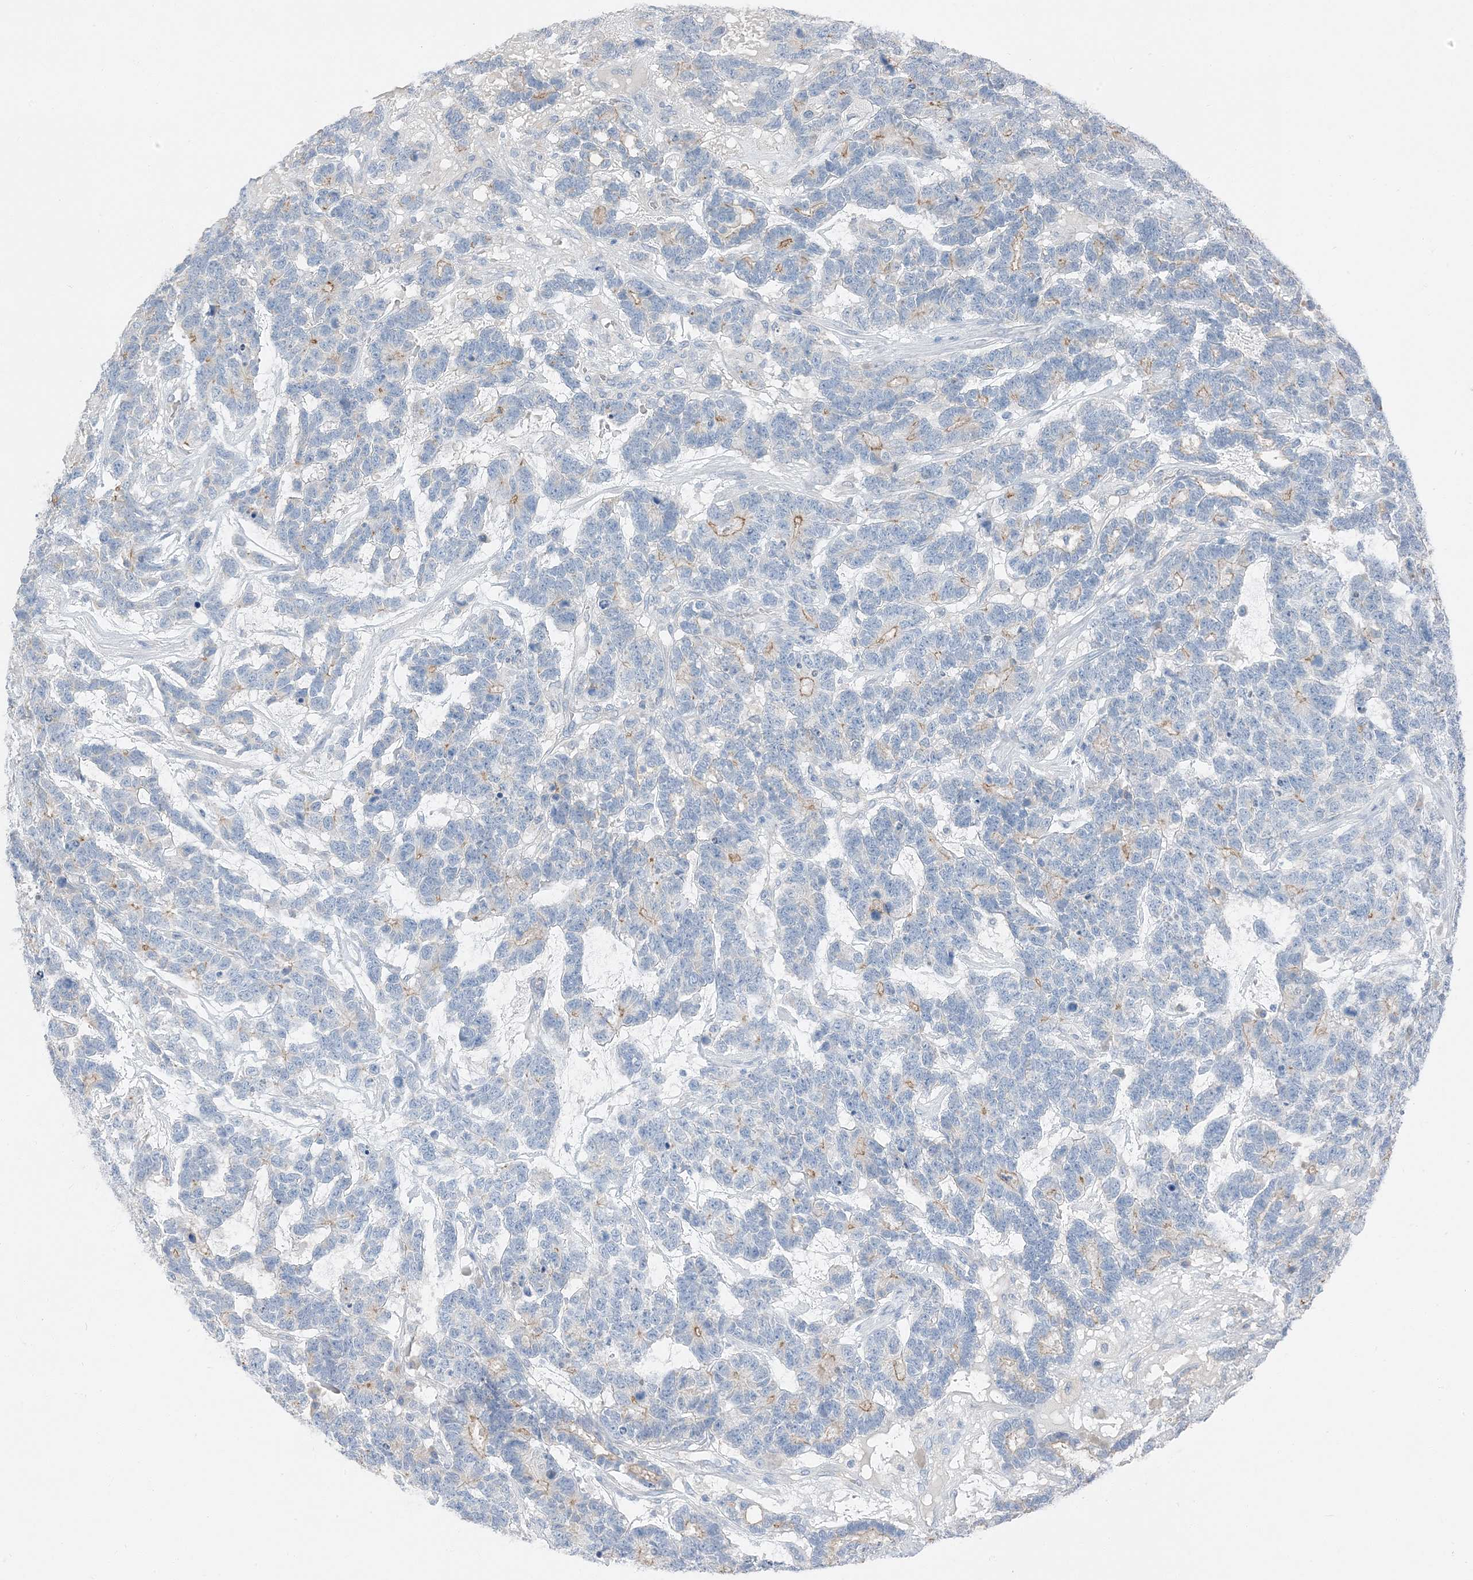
{"staining": {"intensity": "weak", "quantity": "<25%", "location": "cytoplasmic/membranous"}, "tissue": "testis cancer", "cell_type": "Tumor cells", "image_type": "cancer", "snomed": [{"axis": "morphology", "description": "Carcinoma, Embryonal, NOS"}, {"axis": "topography", "description": "Testis"}], "caption": "High magnification brightfield microscopy of testis cancer (embryonal carcinoma) stained with DAB (brown) and counterstained with hematoxylin (blue): tumor cells show no significant staining.", "gene": "NCOA7", "patient": {"sex": "male", "age": 26}}